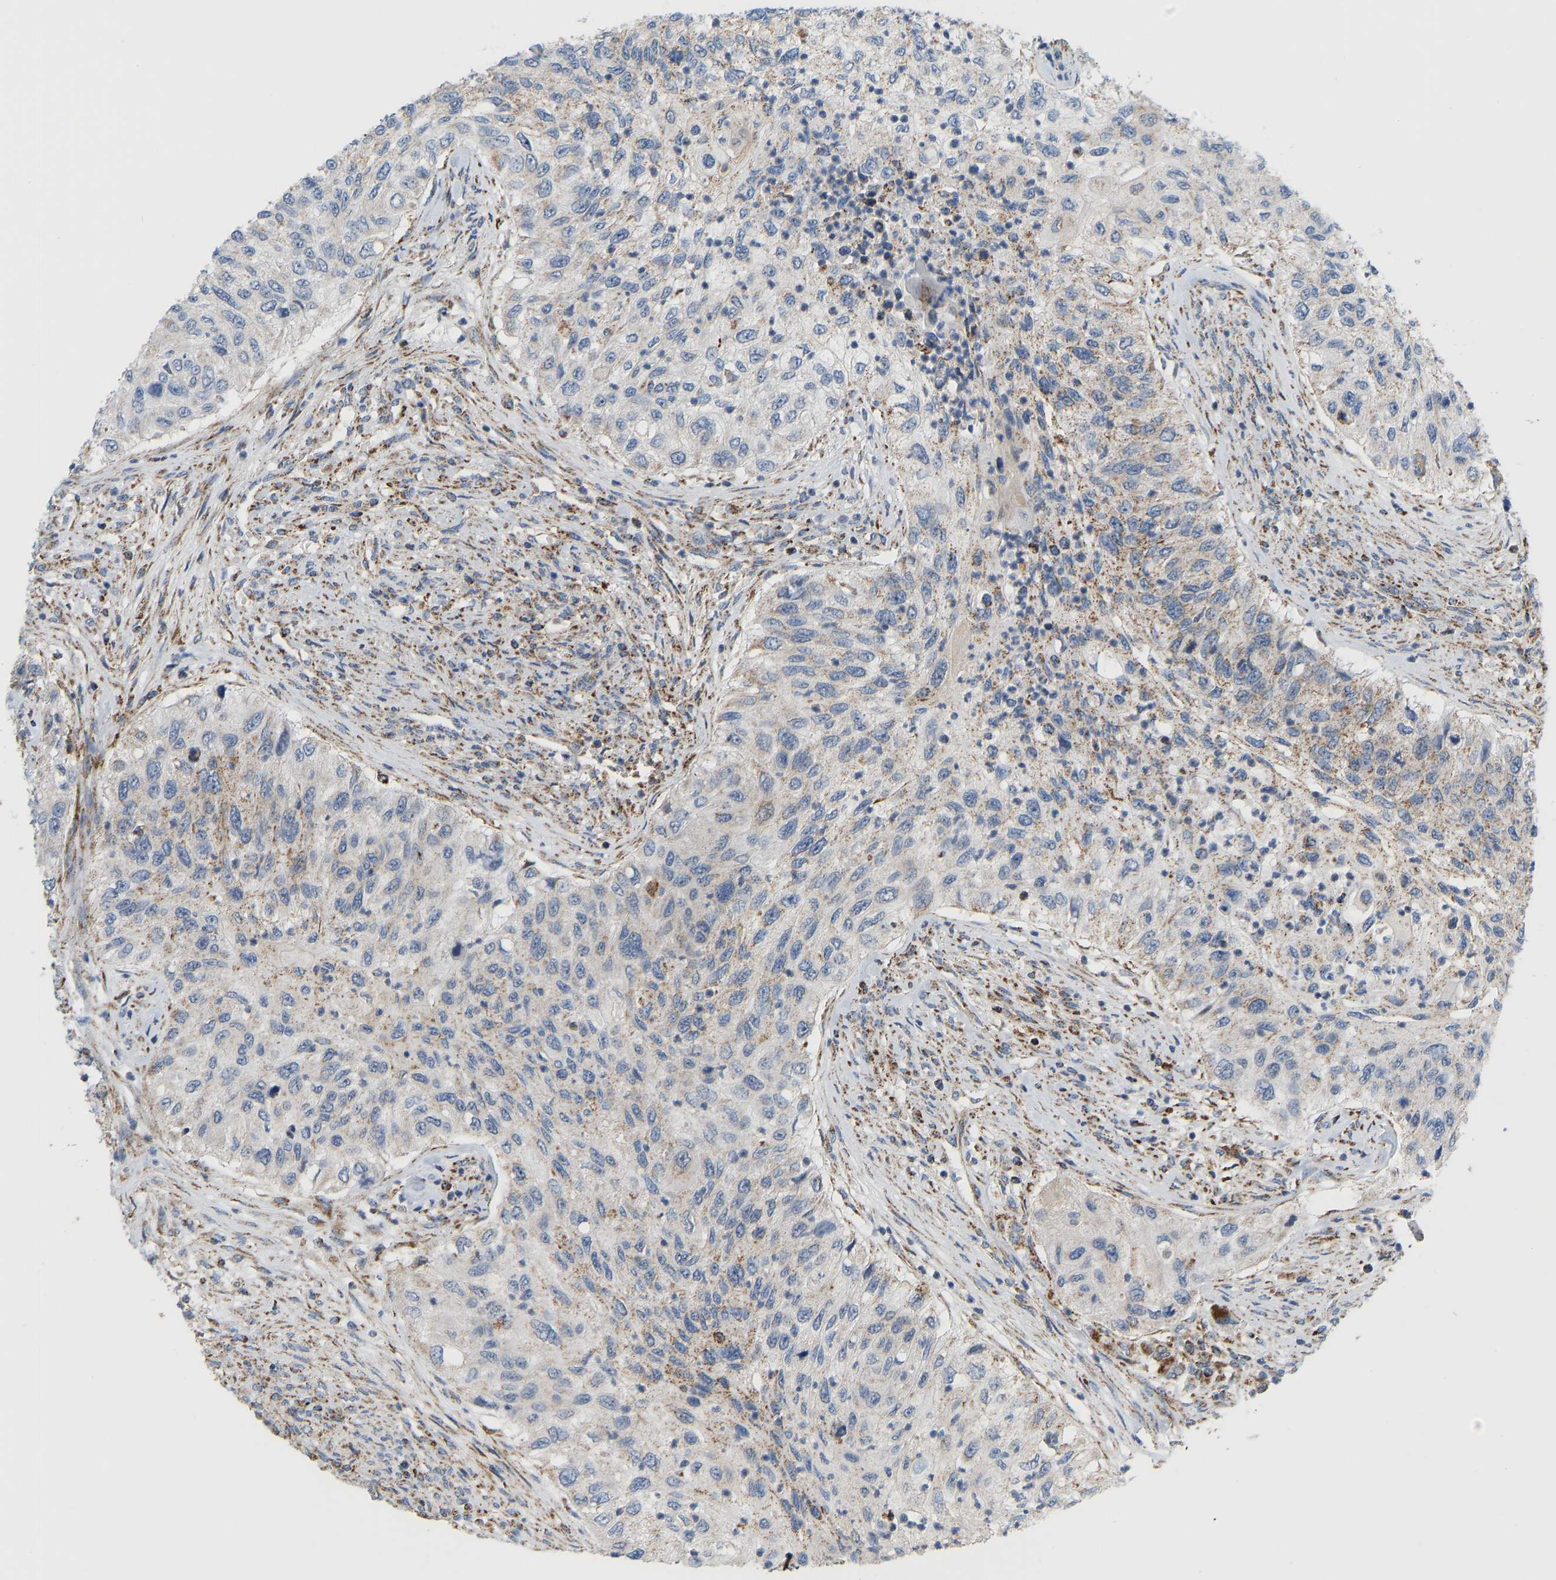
{"staining": {"intensity": "moderate", "quantity": "25%-75%", "location": "cytoplasmic/membranous"}, "tissue": "urothelial cancer", "cell_type": "Tumor cells", "image_type": "cancer", "snomed": [{"axis": "morphology", "description": "Urothelial carcinoma, High grade"}, {"axis": "topography", "description": "Urinary bladder"}], "caption": "Immunohistochemistry (DAB) staining of human urothelial carcinoma (high-grade) reveals moderate cytoplasmic/membranous protein staining in approximately 25%-75% of tumor cells.", "gene": "GPSM2", "patient": {"sex": "female", "age": 60}}